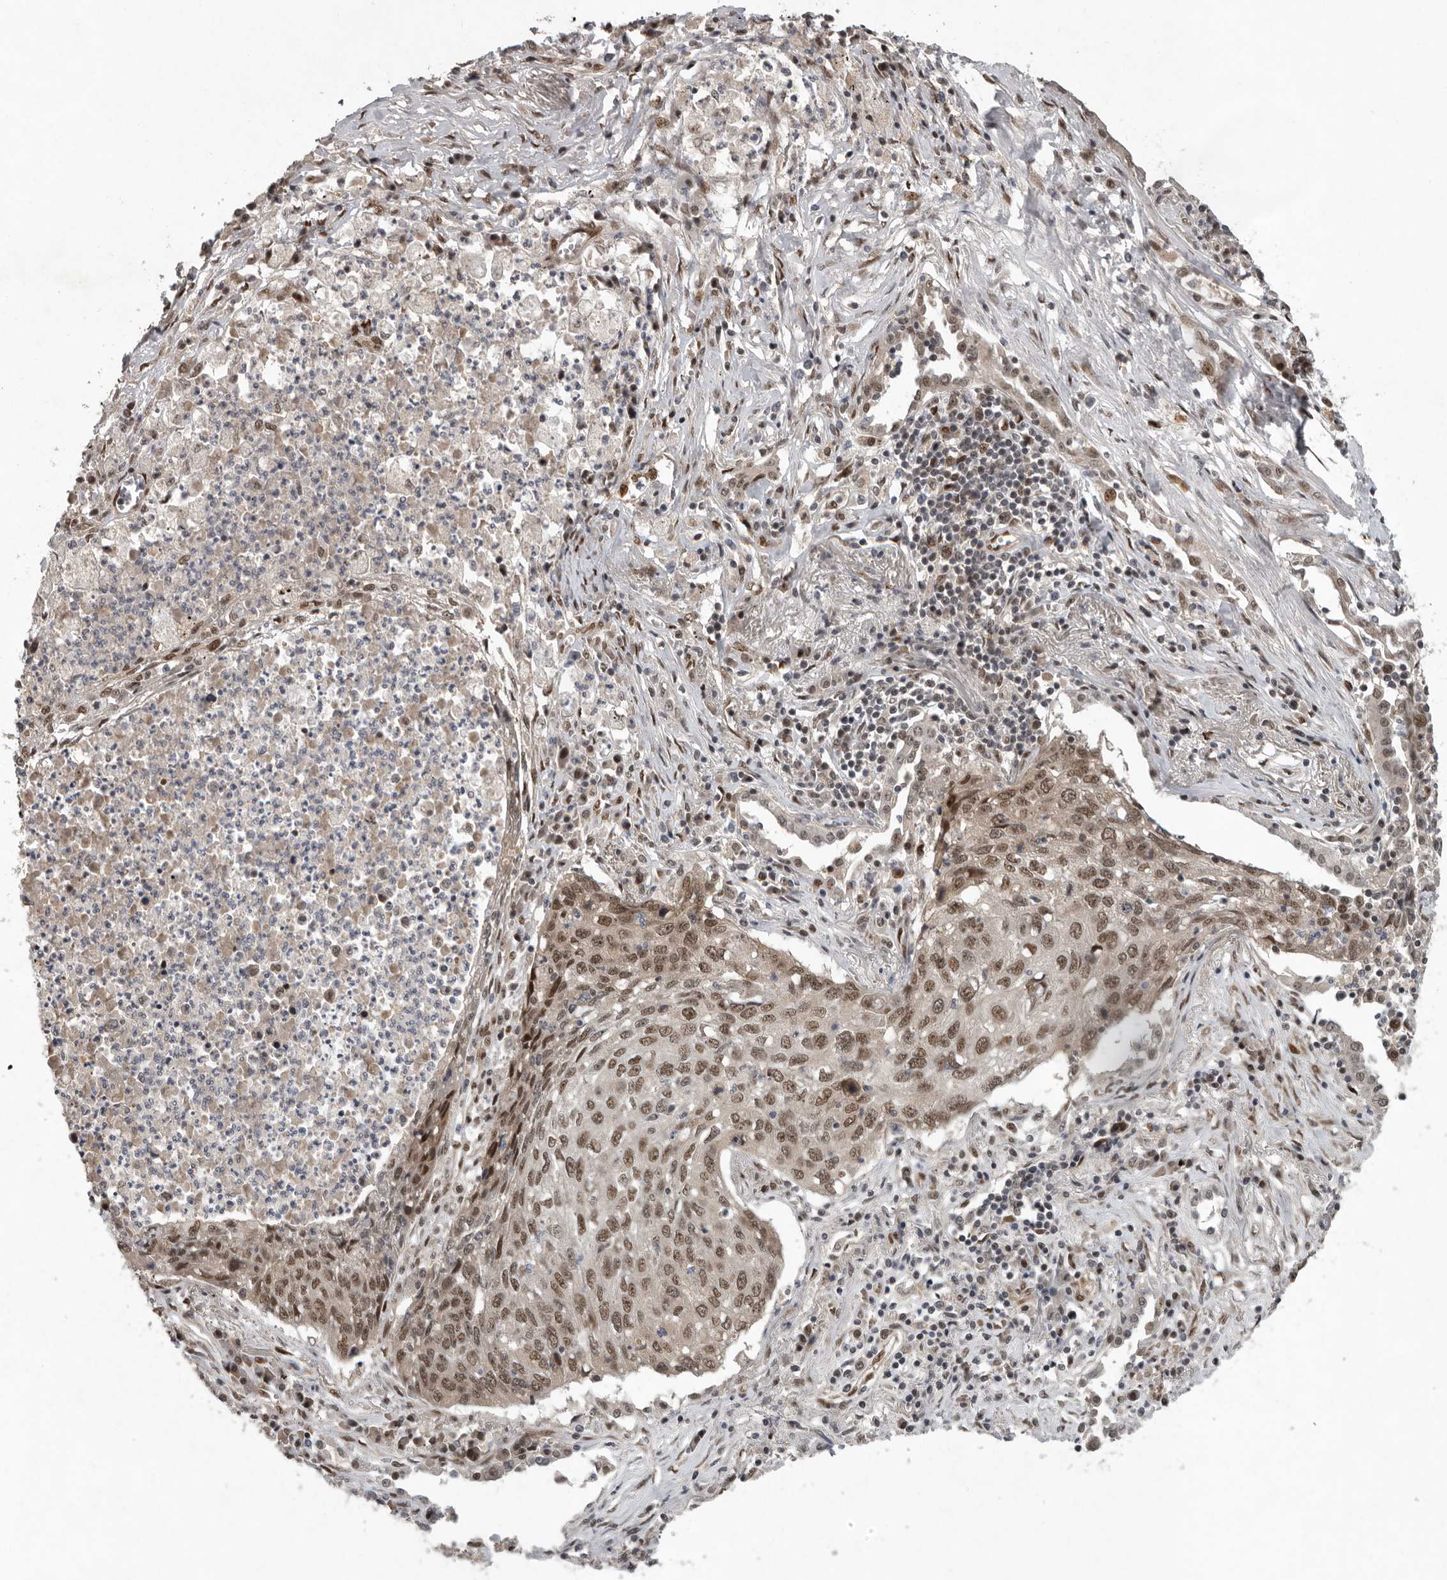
{"staining": {"intensity": "moderate", "quantity": ">75%", "location": "nuclear"}, "tissue": "lung cancer", "cell_type": "Tumor cells", "image_type": "cancer", "snomed": [{"axis": "morphology", "description": "Squamous cell carcinoma, NOS"}, {"axis": "topography", "description": "Lung"}], "caption": "Squamous cell carcinoma (lung) stained for a protein (brown) exhibits moderate nuclear positive positivity in approximately >75% of tumor cells.", "gene": "CDC27", "patient": {"sex": "female", "age": 63}}